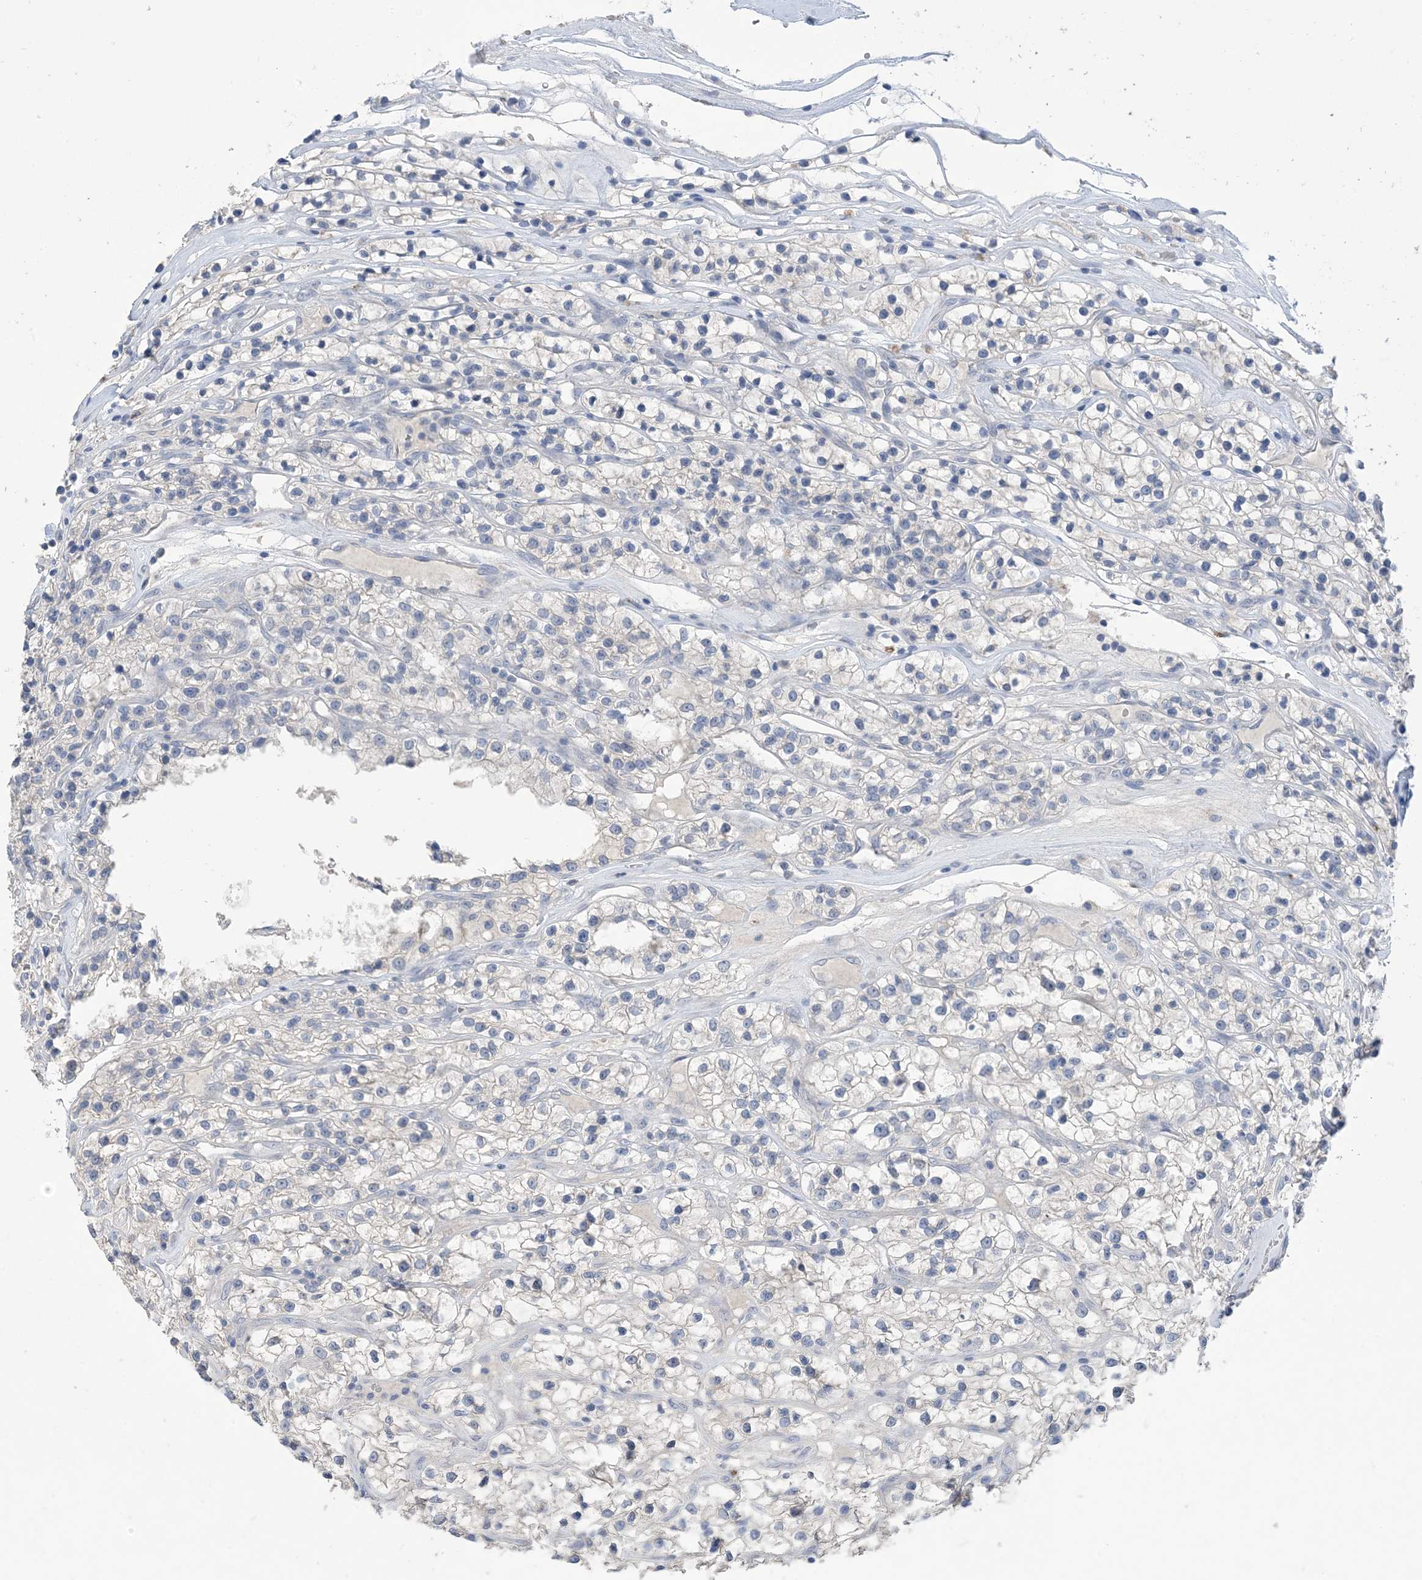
{"staining": {"intensity": "negative", "quantity": "none", "location": "none"}, "tissue": "renal cancer", "cell_type": "Tumor cells", "image_type": "cancer", "snomed": [{"axis": "morphology", "description": "Adenocarcinoma, NOS"}, {"axis": "topography", "description": "Kidney"}], "caption": "Immunohistochemistry histopathology image of adenocarcinoma (renal) stained for a protein (brown), which displays no staining in tumor cells.", "gene": "DSC3", "patient": {"sex": "female", "age": 57}}